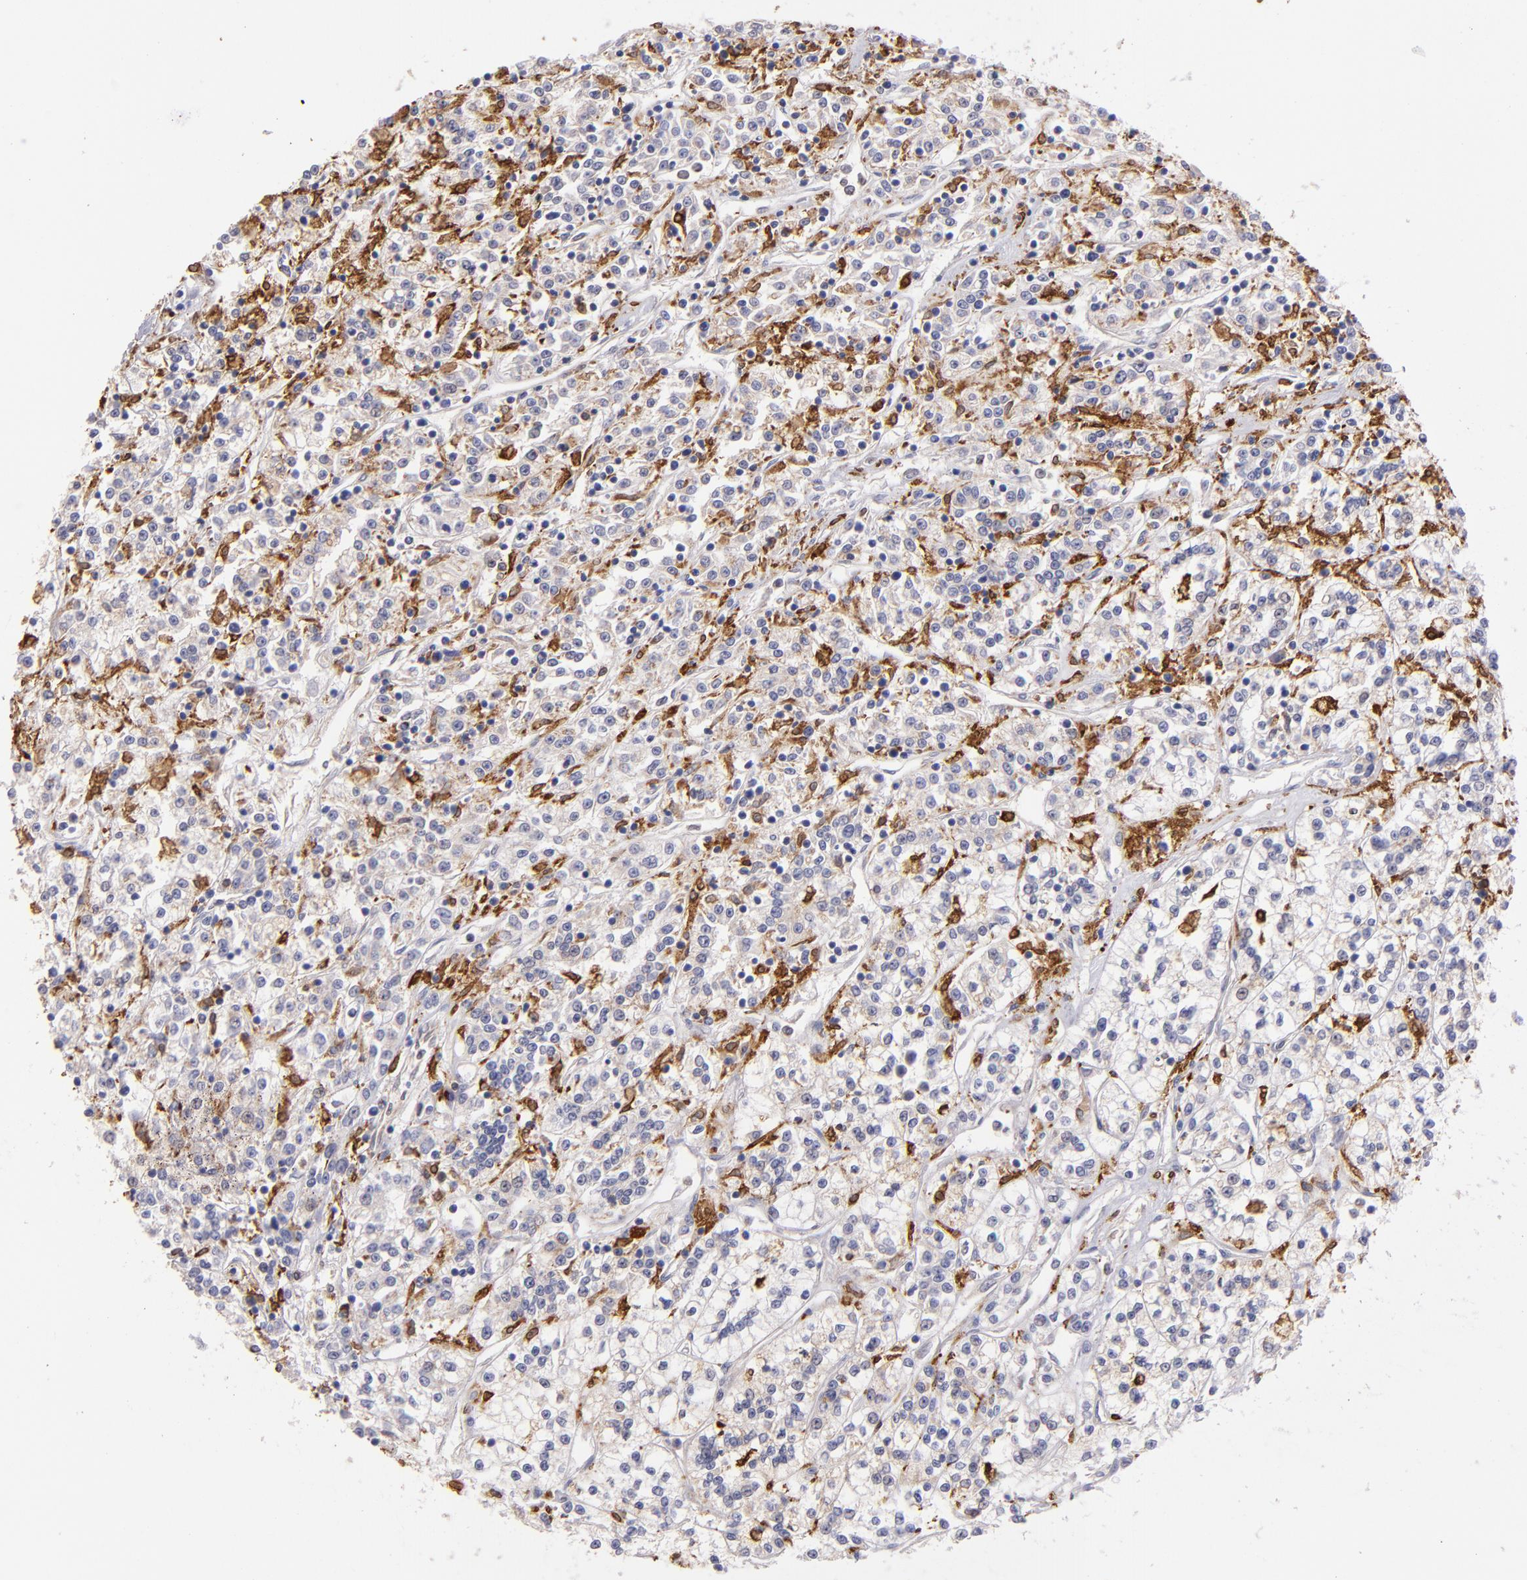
{"staining": {"intensity": "weak", "quantity": "<25%", "location": "cytoplasmic/membranous"}, "tissue": "renal cancer", "cell_type": "Tumor cells", "image_type": "cancer", "snomed": [{"axis": "morphology", "description": "Adenocarcinoma, NOS"}, {"axis": "topography", "description": "Kidney"}], "caption": "High power microscopy image of an immunohistochemistry (IHC) histopathology image of renal cancer (adenocarcinoma), revealing no significant staining in tumor cells.", "gene": "PTGS1", "patient": {"sex": "female", "age": 76}}